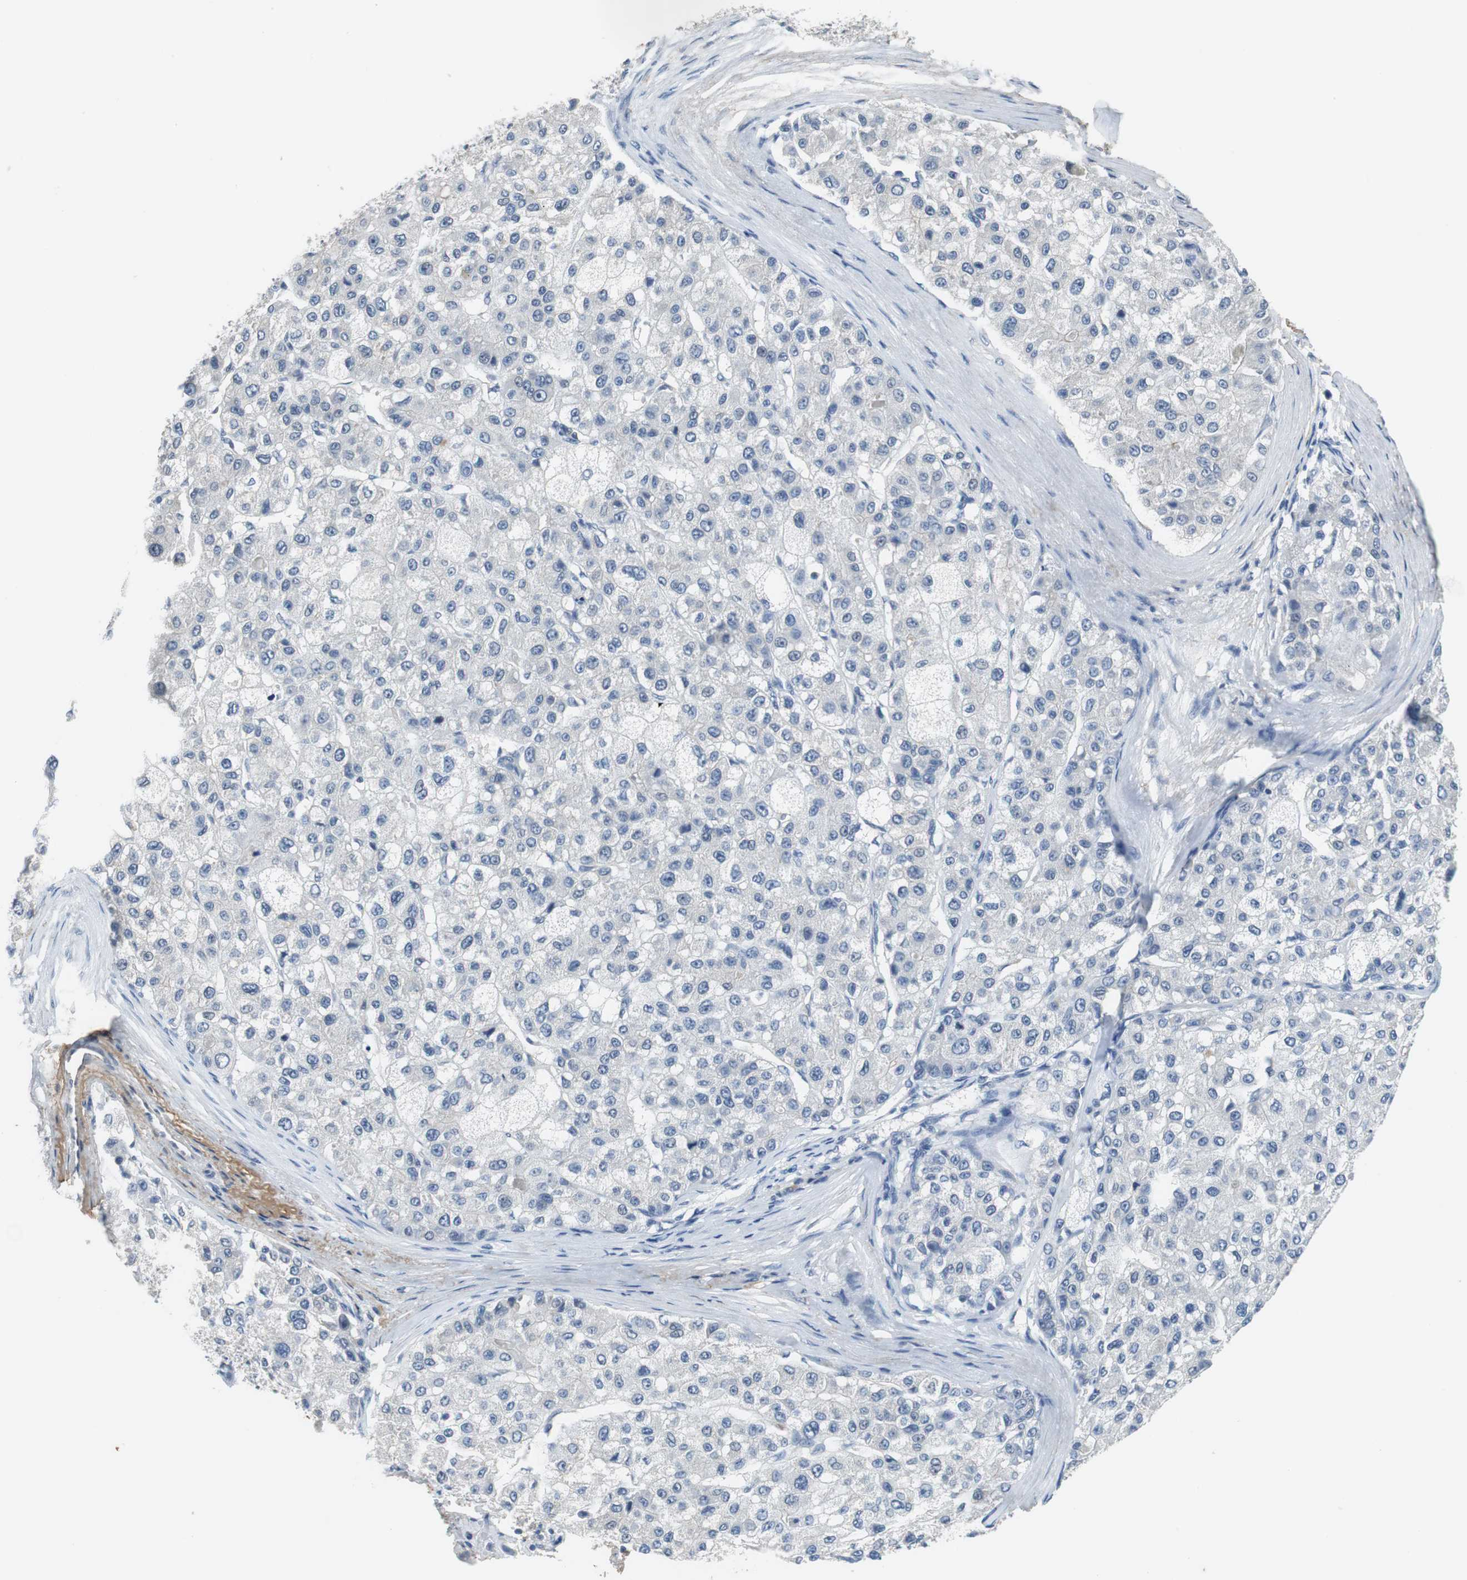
{"staining": {"intensity": "negative", "quantity": "none", "location": "none"}, "tissue": "liver cancer", "cell_type": "Tumor cells", "image_type": "cancer", "snomed": [{"axis": "morphology", "description": "Carcinoma, Hepatocellular, NOS"}, {"axis": "topography", "description": "Liver"}], "caption": "Tumor cells are negative for brown protein staining in liver cancer (hepatocellular carcinoma).", "gene": "MUC7", "patient": {"sex": "male", "age": 80}}